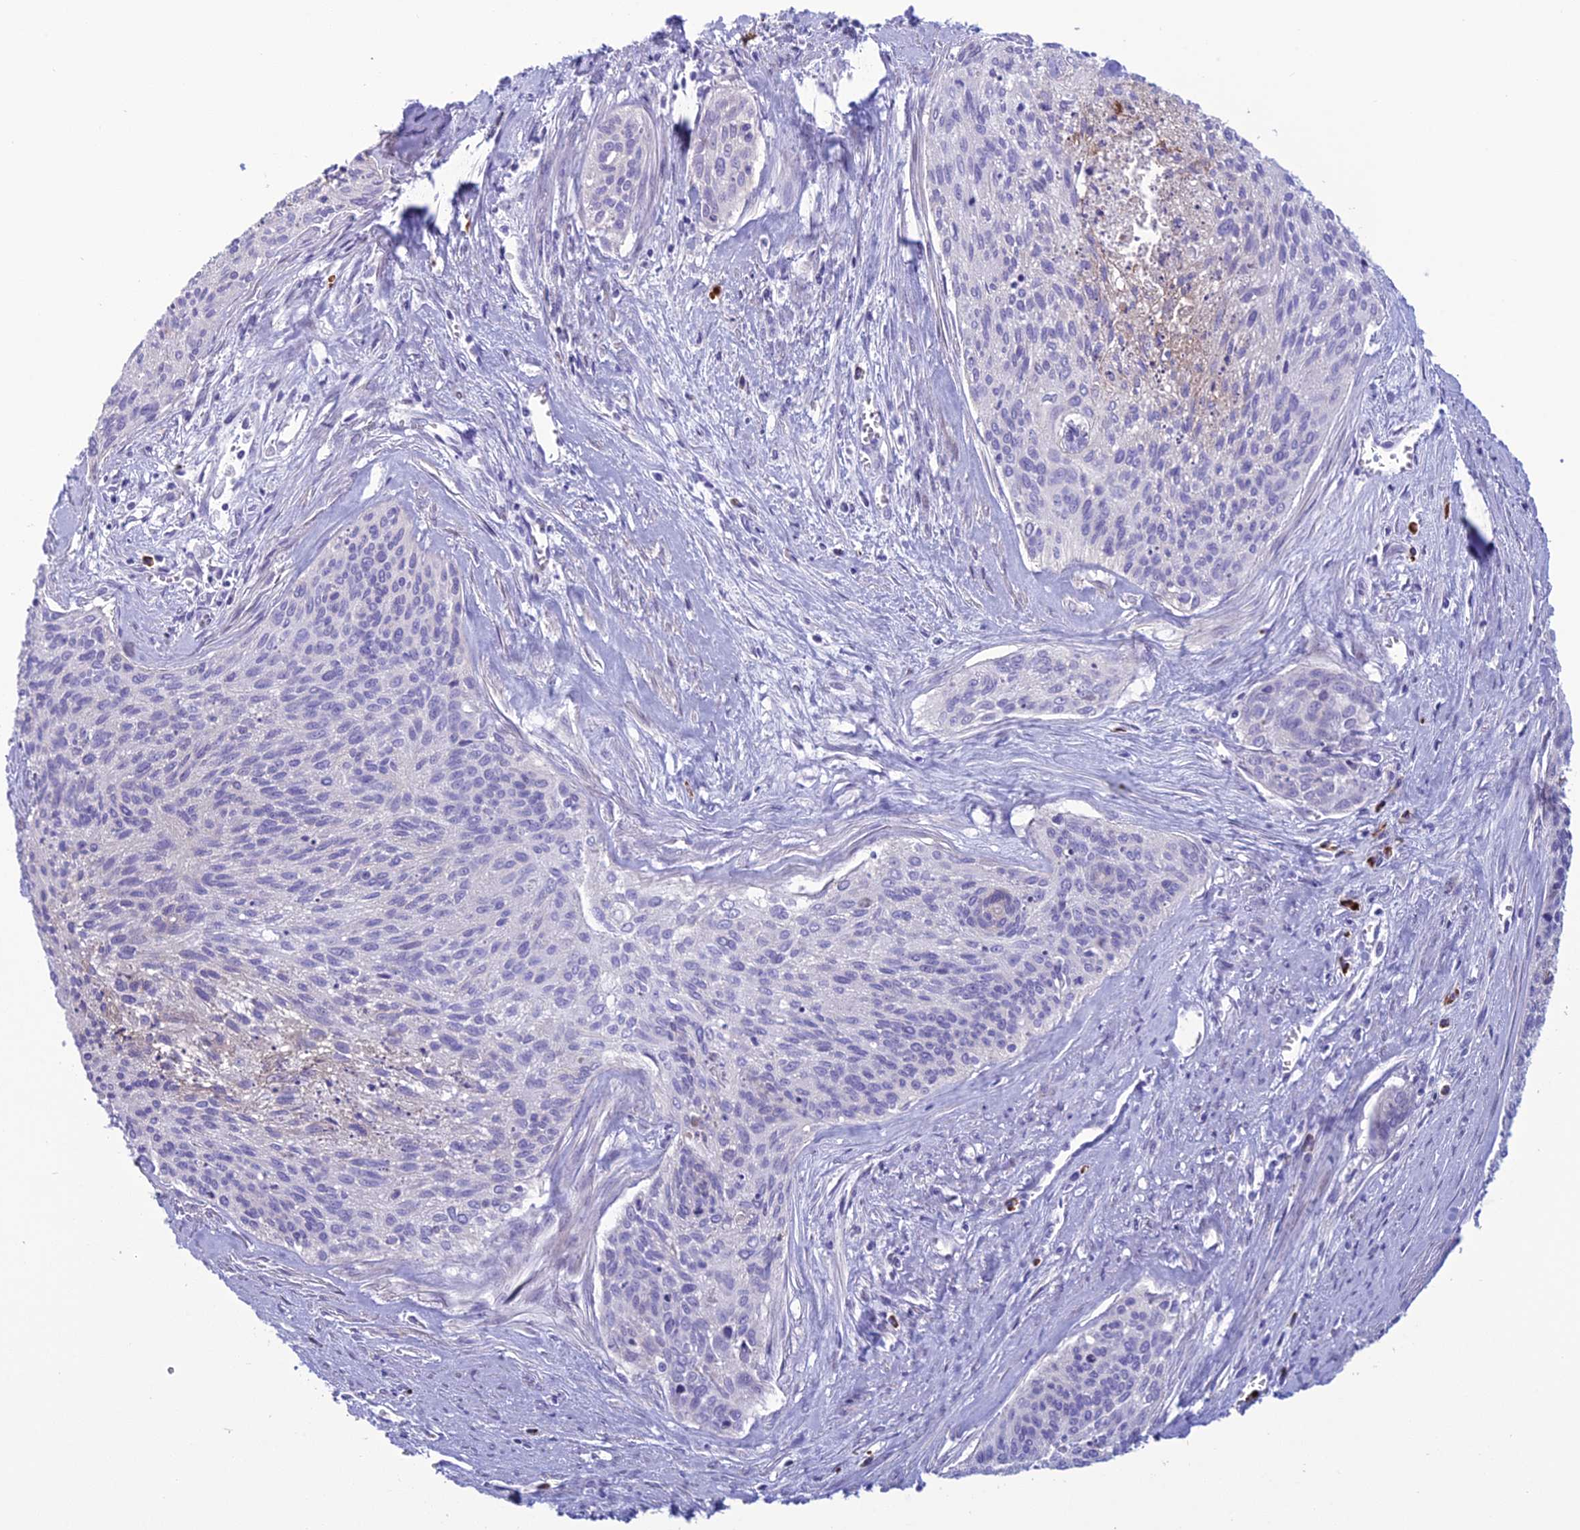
{"staining": {"intensity": "negative", "quantity": "none", "location": "none"}, "tissue": "cervical cancer", "cell_type": "Tumor cells", "image_type": "cancer", "snomed": [{"axis": "morphology", "description": "Squamous cell carcinoma, NOS"}, {"axis": "topography", "description": "Cervix"}], "caption": "This is an immunohistochemistry micrograph of human cervical cancer. There is no positivity in tumor cells.", "gene": "CRB2", "patient": {"sex": "female", "age": 55}}